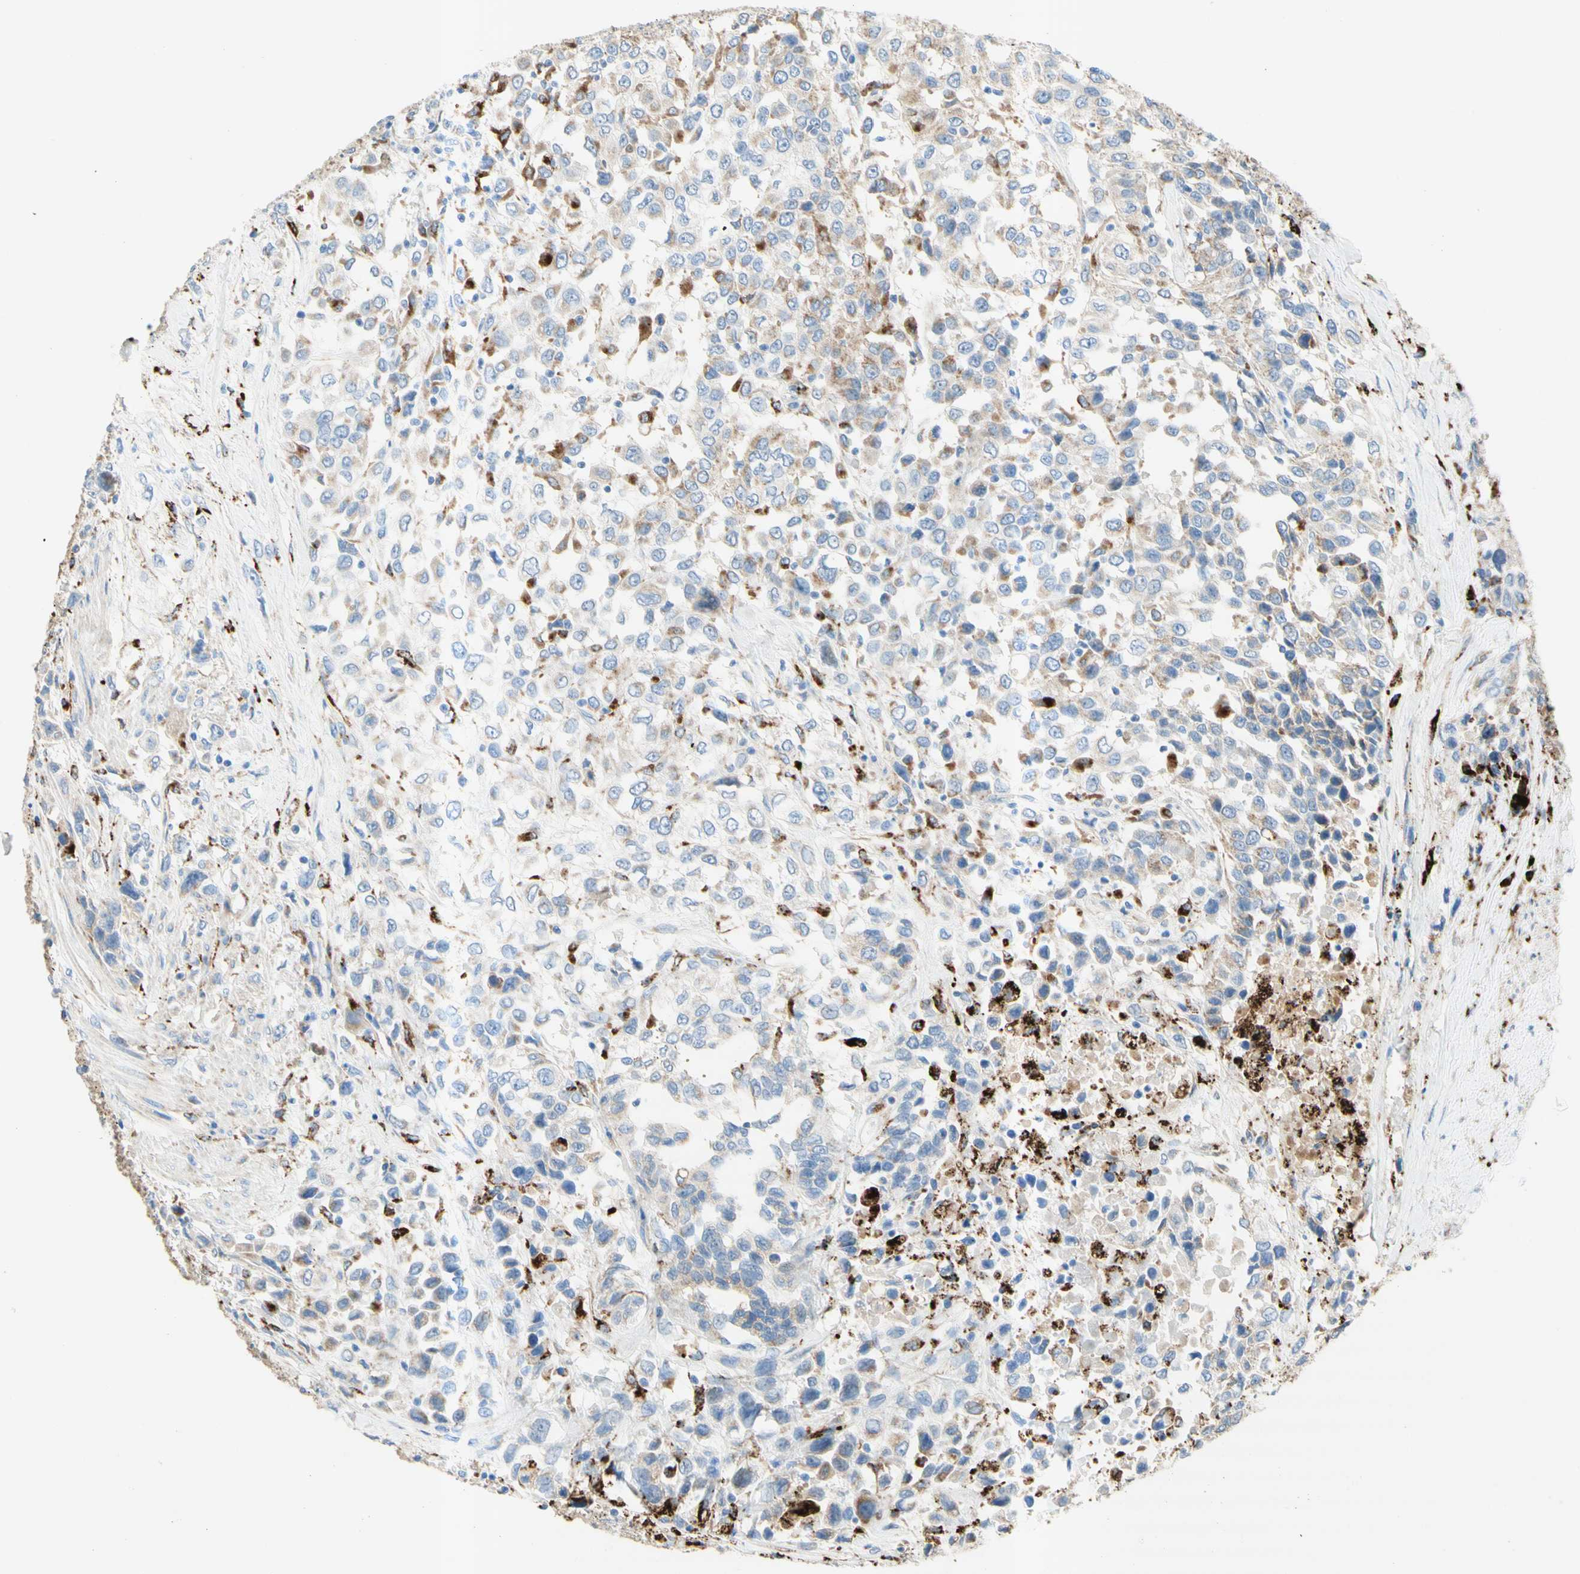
{"staining": {"intensity": "moderate", "quantity": "<25%", "location": "cytoplasmic/membranous"}, "tissue": "urothelial cancer", "cell_type": "Tumor cells", "image_type": "cancer", "snomed": [{"axis": "morphology", "description": "Urothelial carcinoma, High grade"}, {"axis": "topography", "description": "Urinary bladder"}], "caption": "A low amount of moderate cytoplasmic/membranous expression is appreciated in about <25% of tumor cells in urothelial cancer tissue.", "gene": "URB2", "patient": {"sex": "female", "age": 80}}